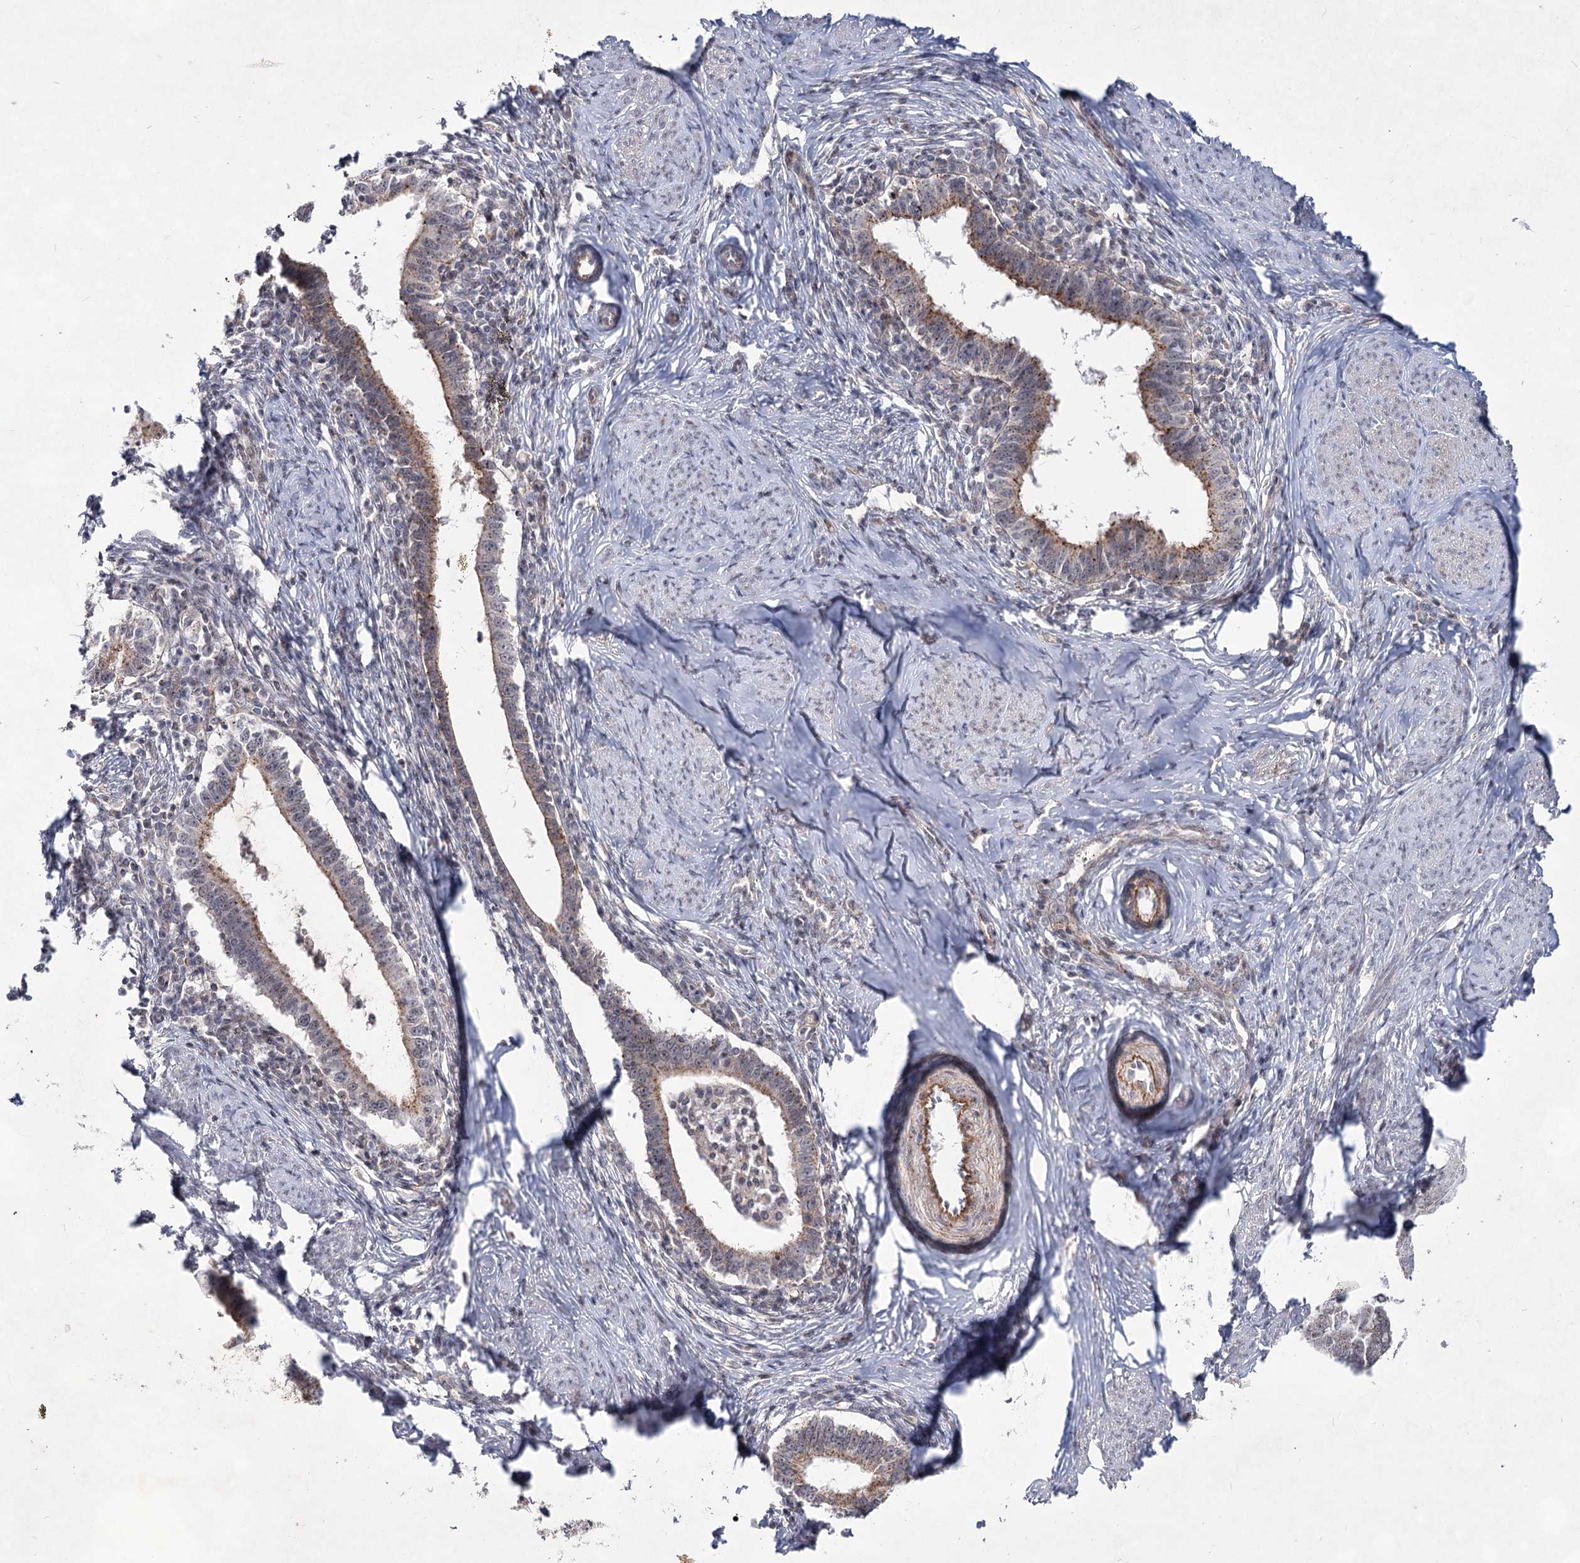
{"staining": {"intensity": "moderate", "quantity": "25%-75%", "location": "cytoplasmic/membranous"}, "tissue": "cervical cancer", "cell_type": "Tumor cells", "image_type": "cancer", "snomed": [{"axis": "morphology", "description": "Adenocarcinoma, NOS"}, {"axis": "topography", "description": "Cervix"}], "caption": "There is medium levels of moderate cytoplasmic/membranous staining in tumor cells of cervical cancer (adenocarcinoma), as demonstrated by immunohistochemical staining (brown color).", "gene": "ATL2", "patient": {"sex": "female", "age": 36}}